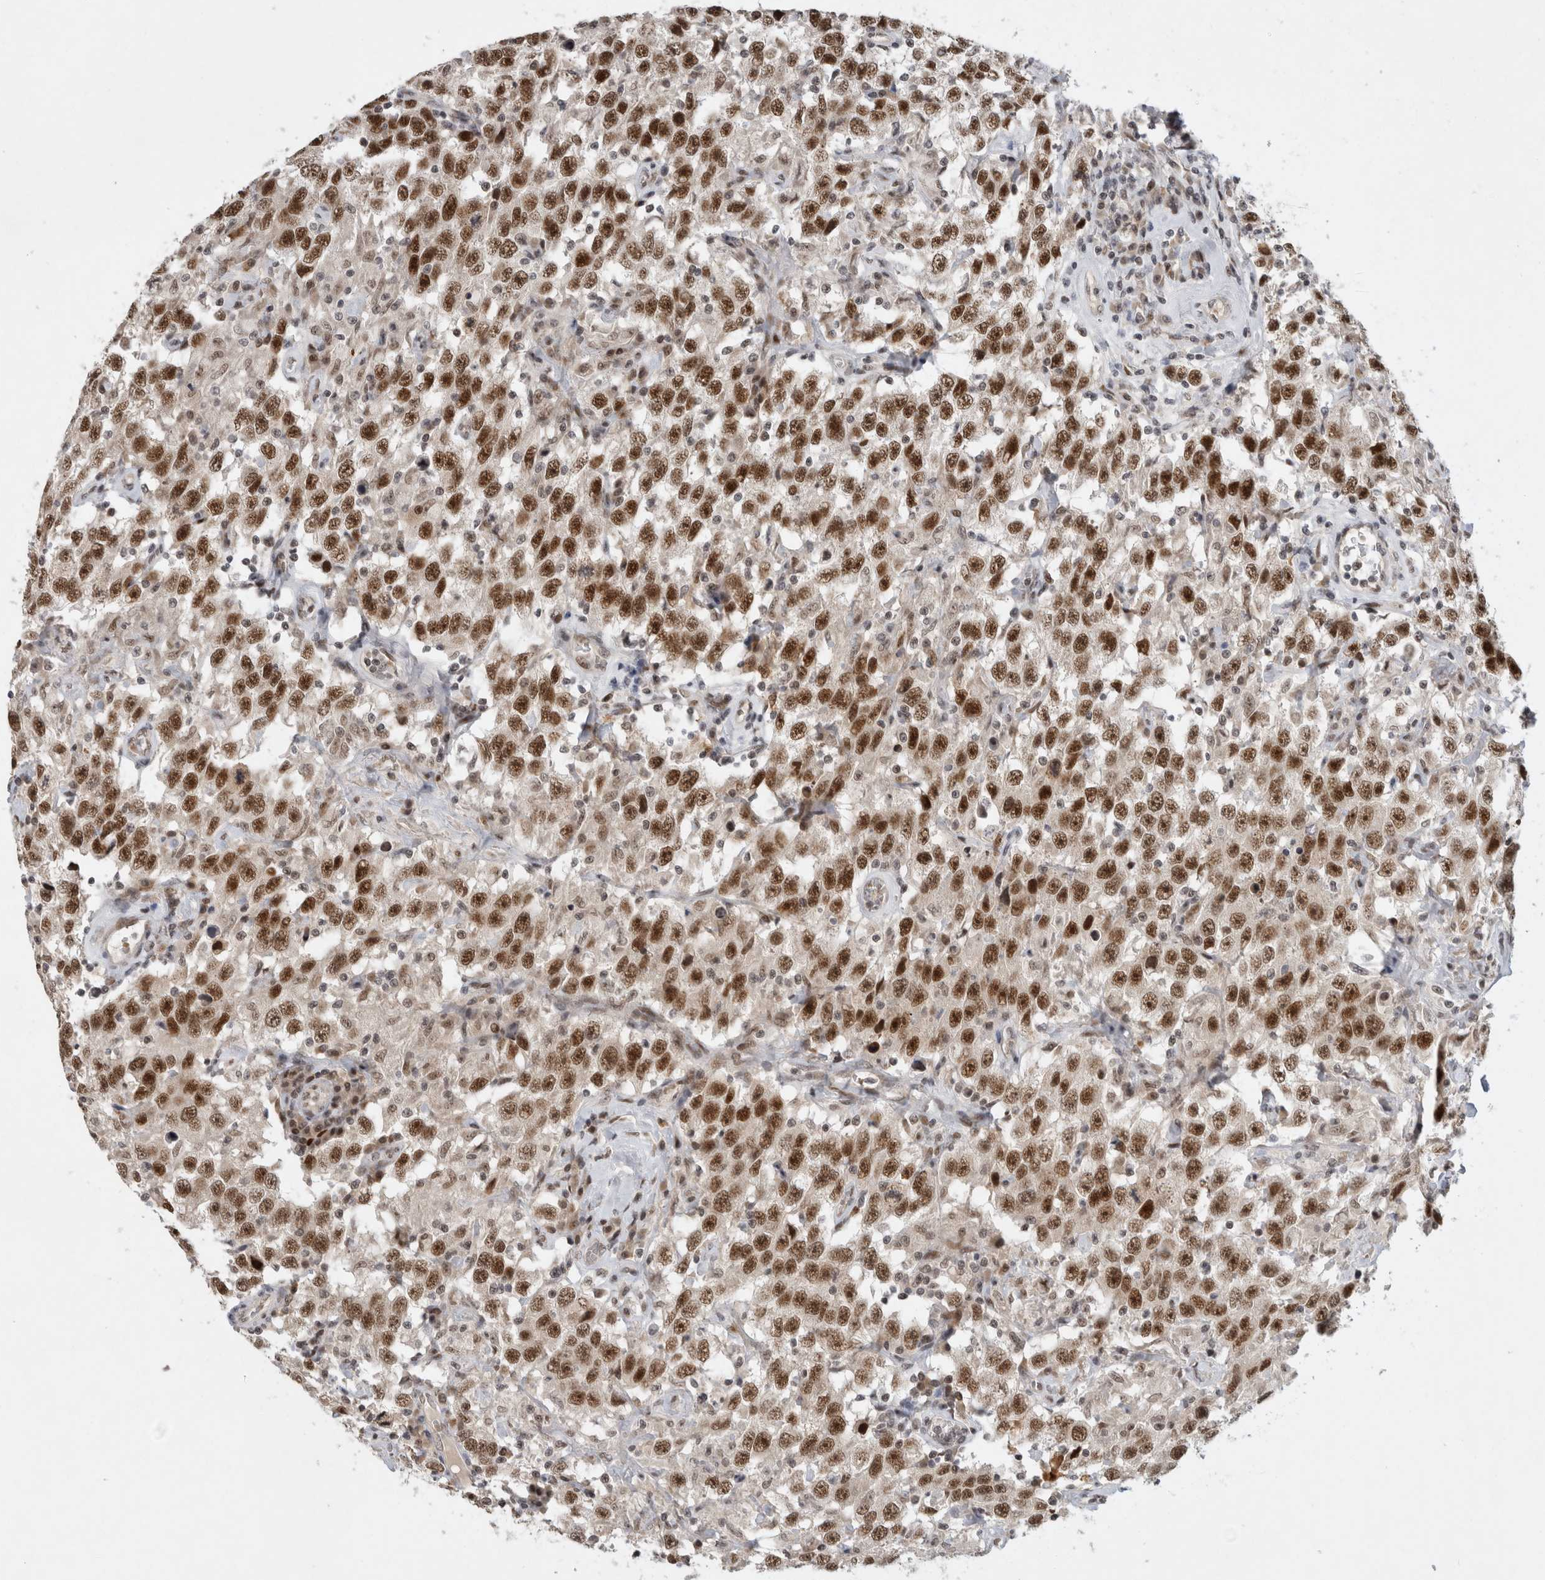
{"staining": {"intensity": "strong", "quantity": ">75%", "location": "nuclear"}, "tissue": "testis cancer", "cell_type": "Tumor cells", "image_type": "cancer", "snomed": [{"axis": "morphology", "description": "Seminoma, NOS"}, {"axis": "topography", "description": "Testis"}], "caption": "Tumor cells exhibit high levels of strong nuclear expression in approximately >75% of cells in human seminoma (testis). The staining was performed using DAB (3,3'-diaminobenzidine) to visualize the protein expression in brown, while the nuclei were stained in blue with hematoxylin (Magnification: 20x).", "gene": "HESX1", "patient": {"sex": "male", "age": 41}}